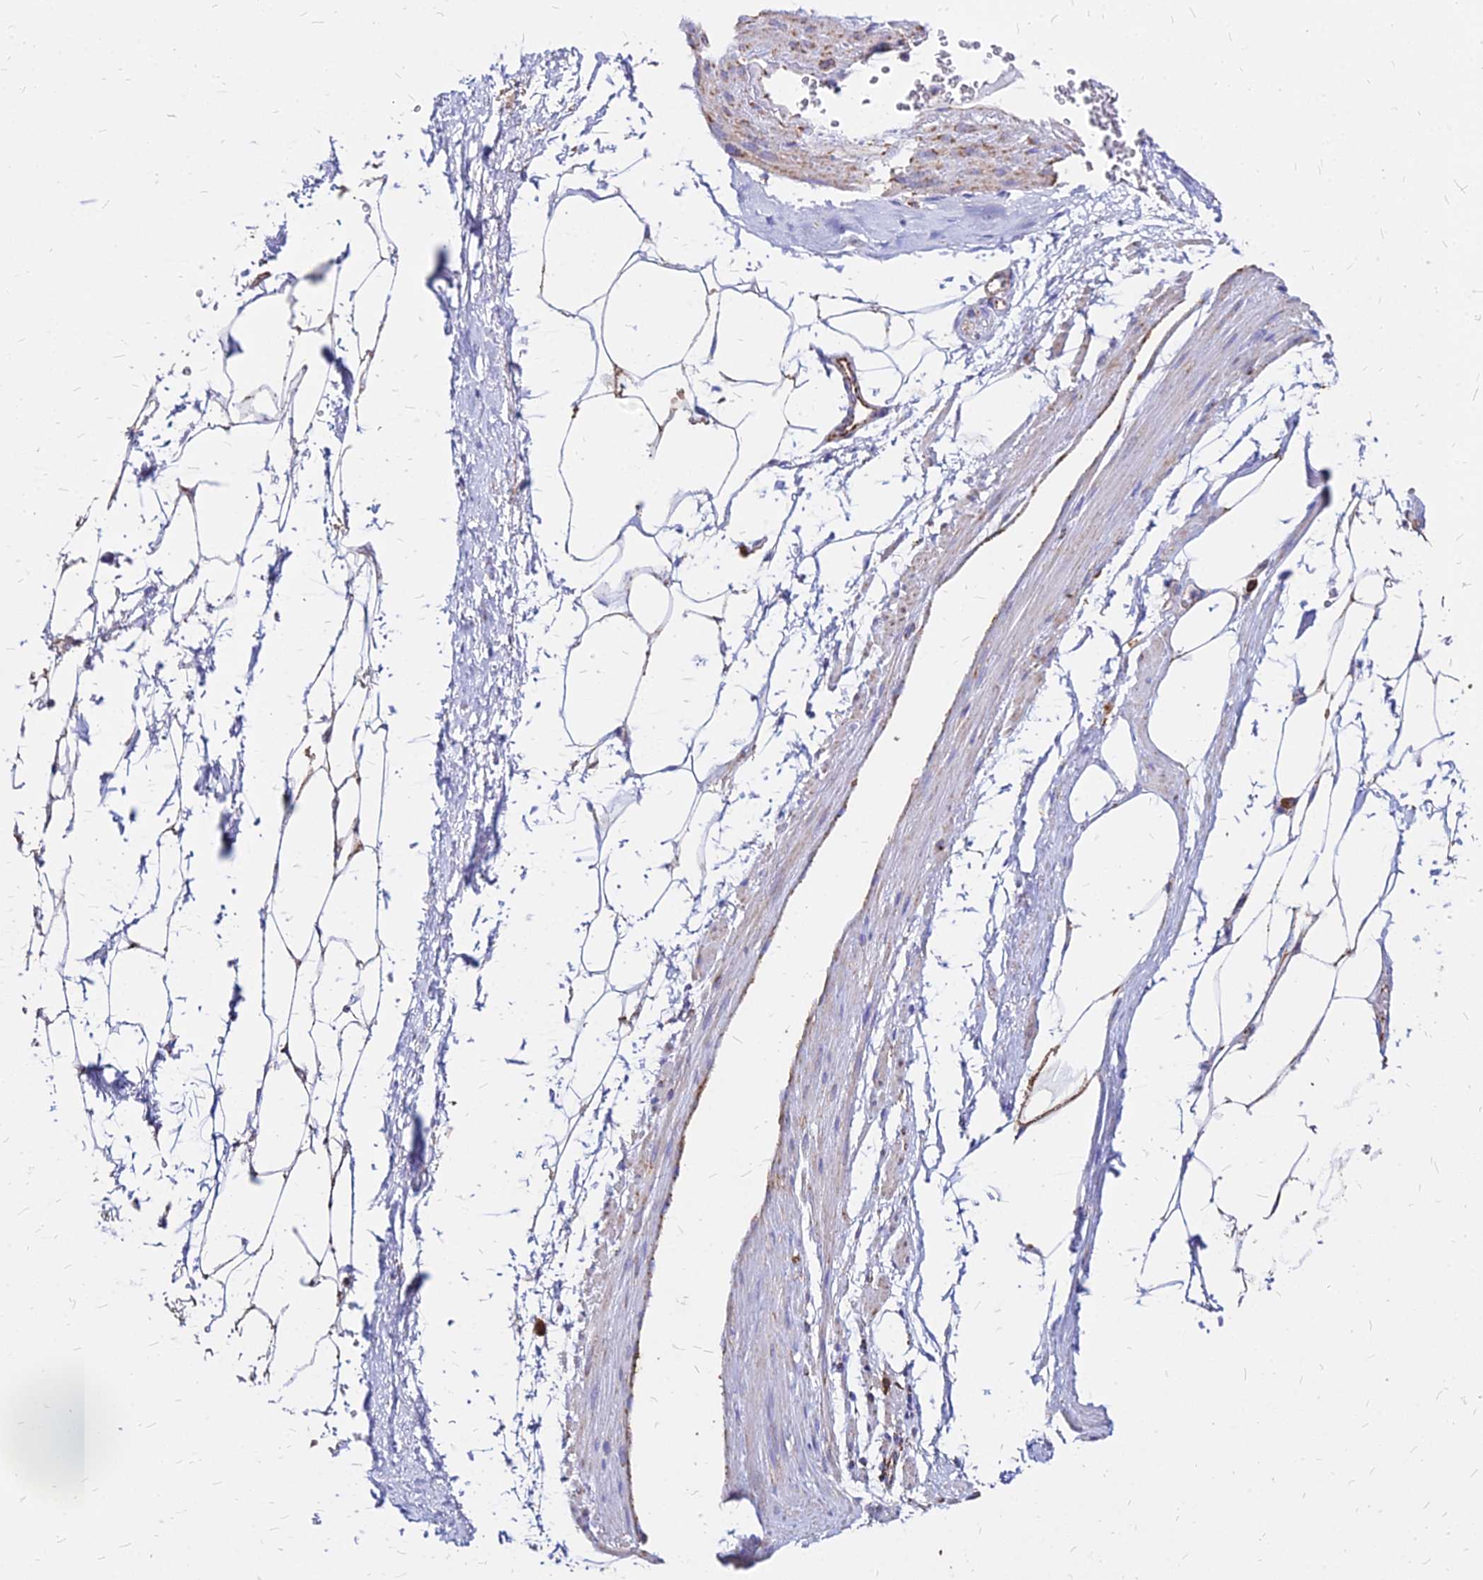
{"staining": {"intensity": "negative", "quantity": "none", "location": "none"}, "tissue": "adipose tissue", "cell_type": "Adipocytes", "image_type": "normal", "snomed": [{"axis": "morphology", "description": "Normal tissue, NOS"}, {"axis": "morphology", "description": "Adenocarcinoma, Low grade"}, {"axis": "topography", "description": "Prostate"}, {"axis": "topography", "description": "Peripheral nerve tissue"}], "caption": "Immunohistochemistry (IHC) micrograph of benign adipose tissue: adipose tissue stained with DAB displays no significant protein staining in adipocytes. (DAB immunohistochemistry visualized using brightfield microscopy, high magnification).", "gene": "DLD", "patient": {"sex": "male", "age": 63}}